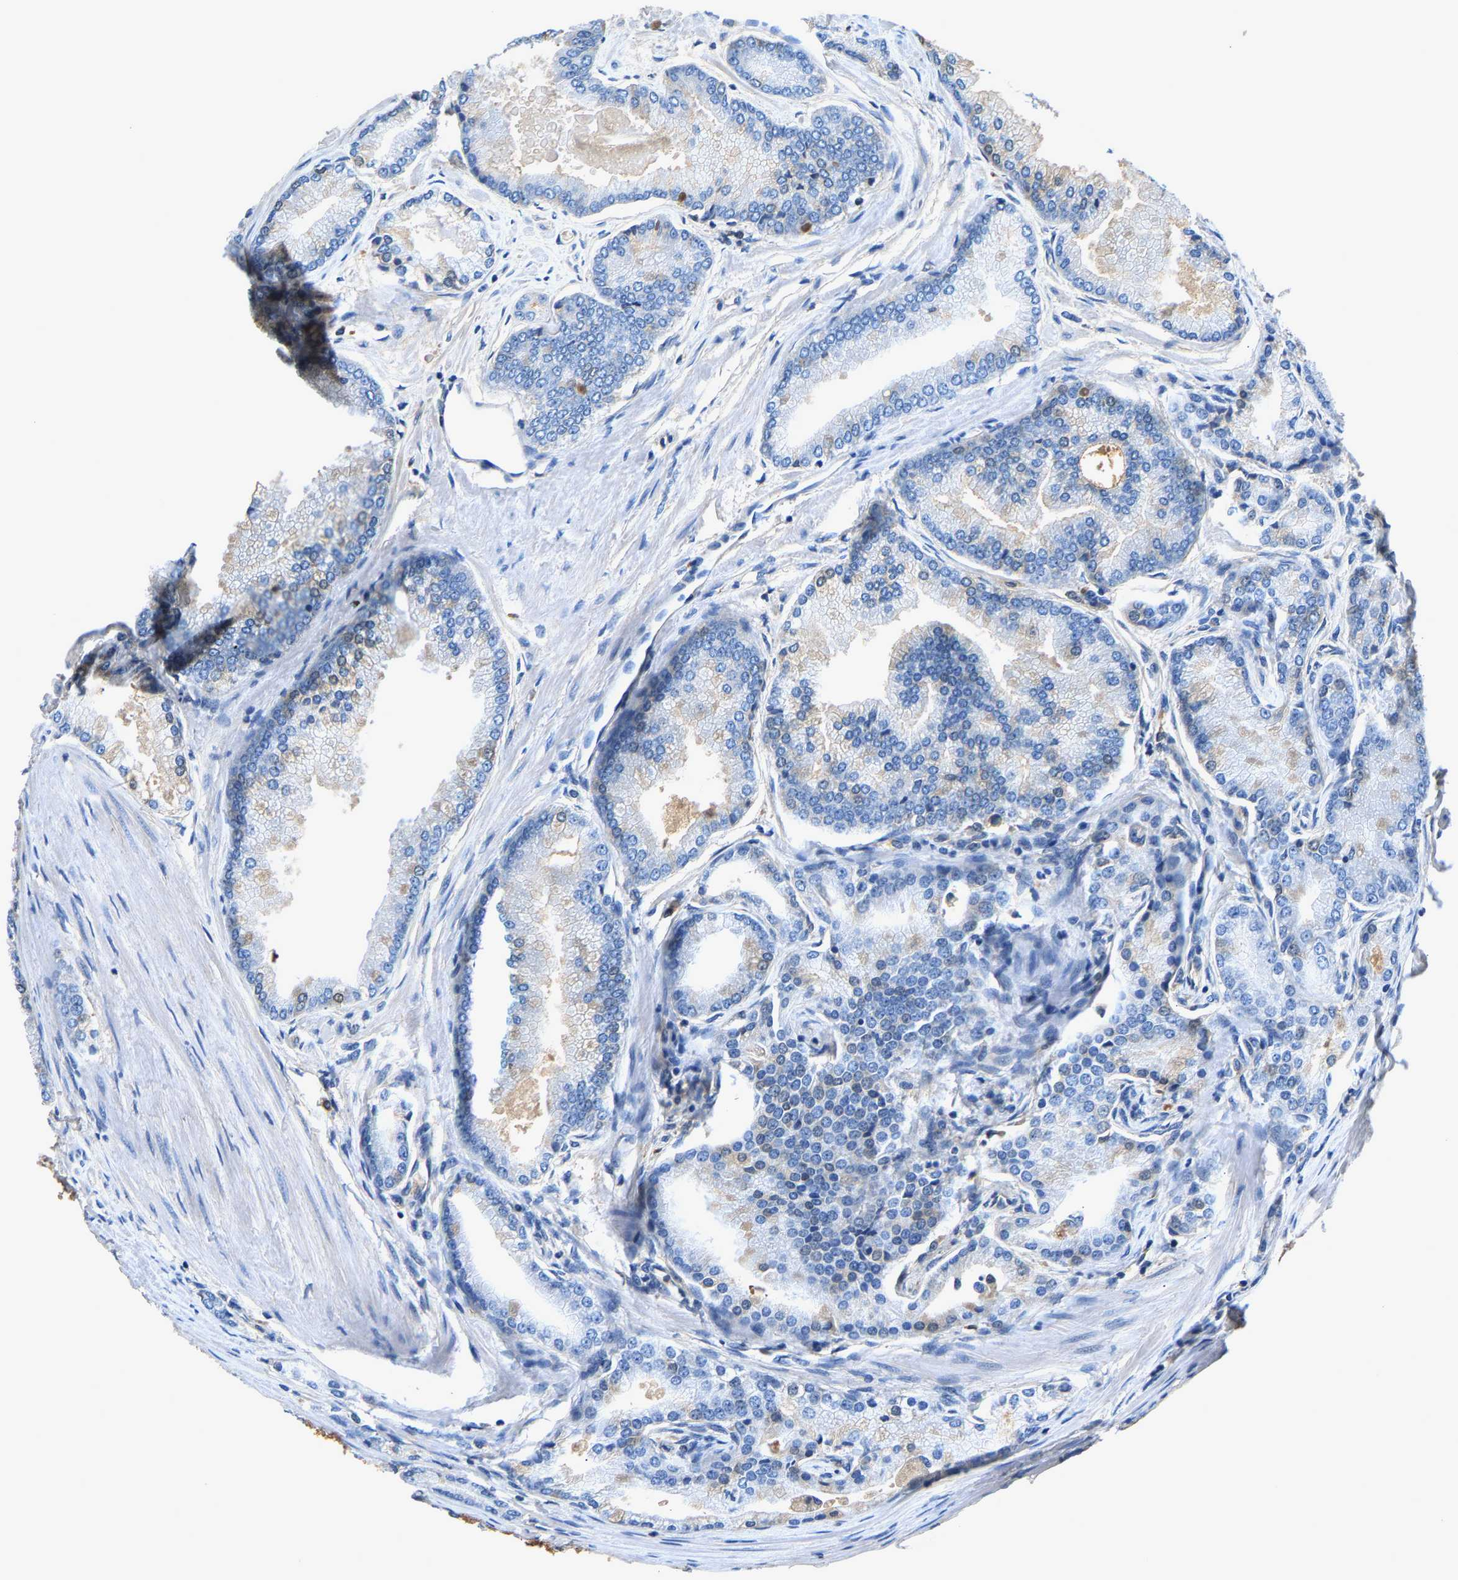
{"staining": {"intensity": "negative", "quantity": "none", "location": "none"}, "tissue": "prostate cancer", "cell_type": "Tumor cells", "image_type": "cancer", "snomed": [{"axis": "morphology", "description": "Adenocarcinoma, High grade"}, {"axis": "topography", "description": "Prostate"}], "caption": "Human prostate cancer (high-grade adenocarcinoma) stained for a protein using immunohistochemistry displays no expression in tumor cells.", "gene": "STC1", "patient": {"sex": "male", "age": 61}}